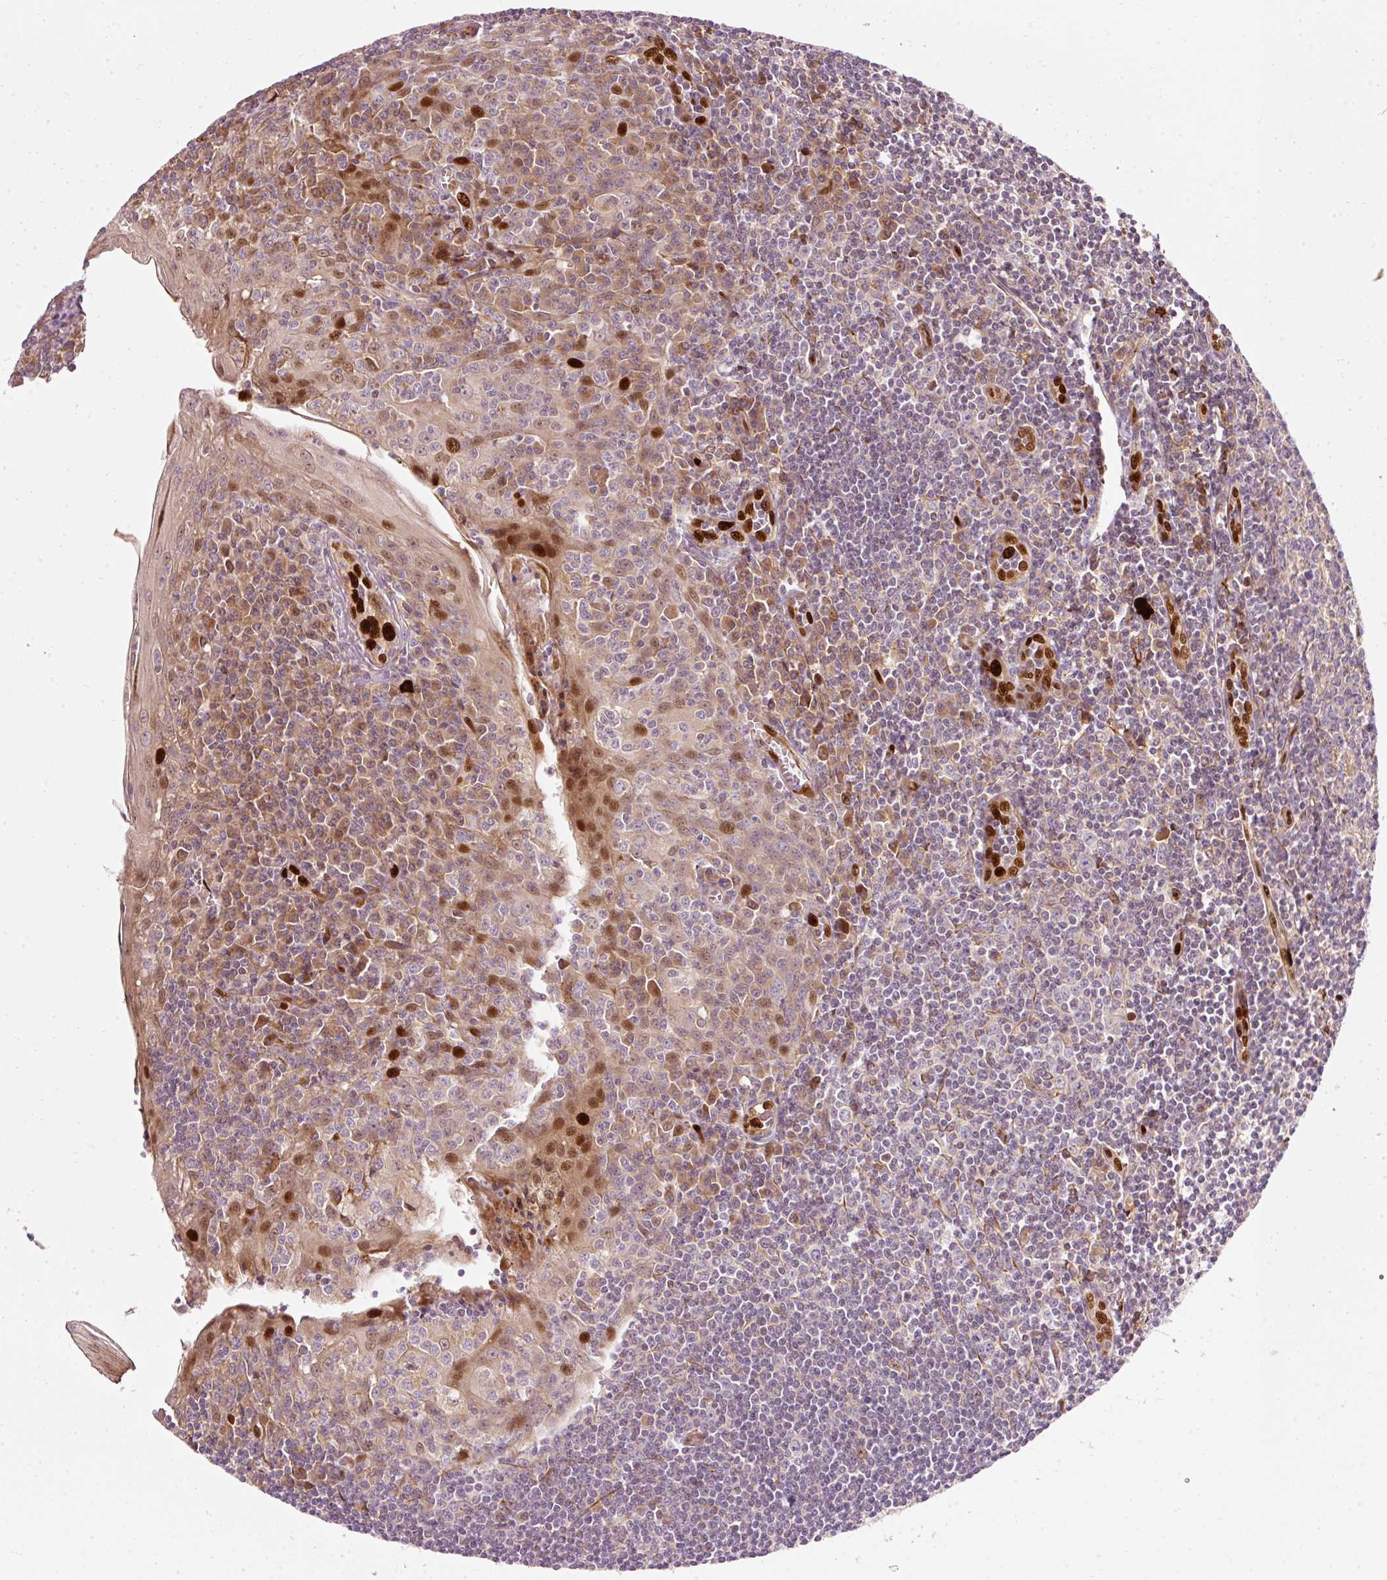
{"staining": {"intensity": "moderate", "quantity": "<25%", "location": "cytoplasmic/membranous"}, "tissue": "tonsil", "cell_type": "Germinal center cells", "image_type": "normal", "snomed": [{"axis": "morphology", "description": "Normal tissue, NOS"}, {"axis": "topography", "description": "Tonsil"}], "caption": "Human tonsil stained for a protein (brown) shows moderate cytoplasmic/membranous positive positivity in about <25% of germinal center cells.", "gene": "NAPA", "patient": {"sex": "male", "age": 27}}